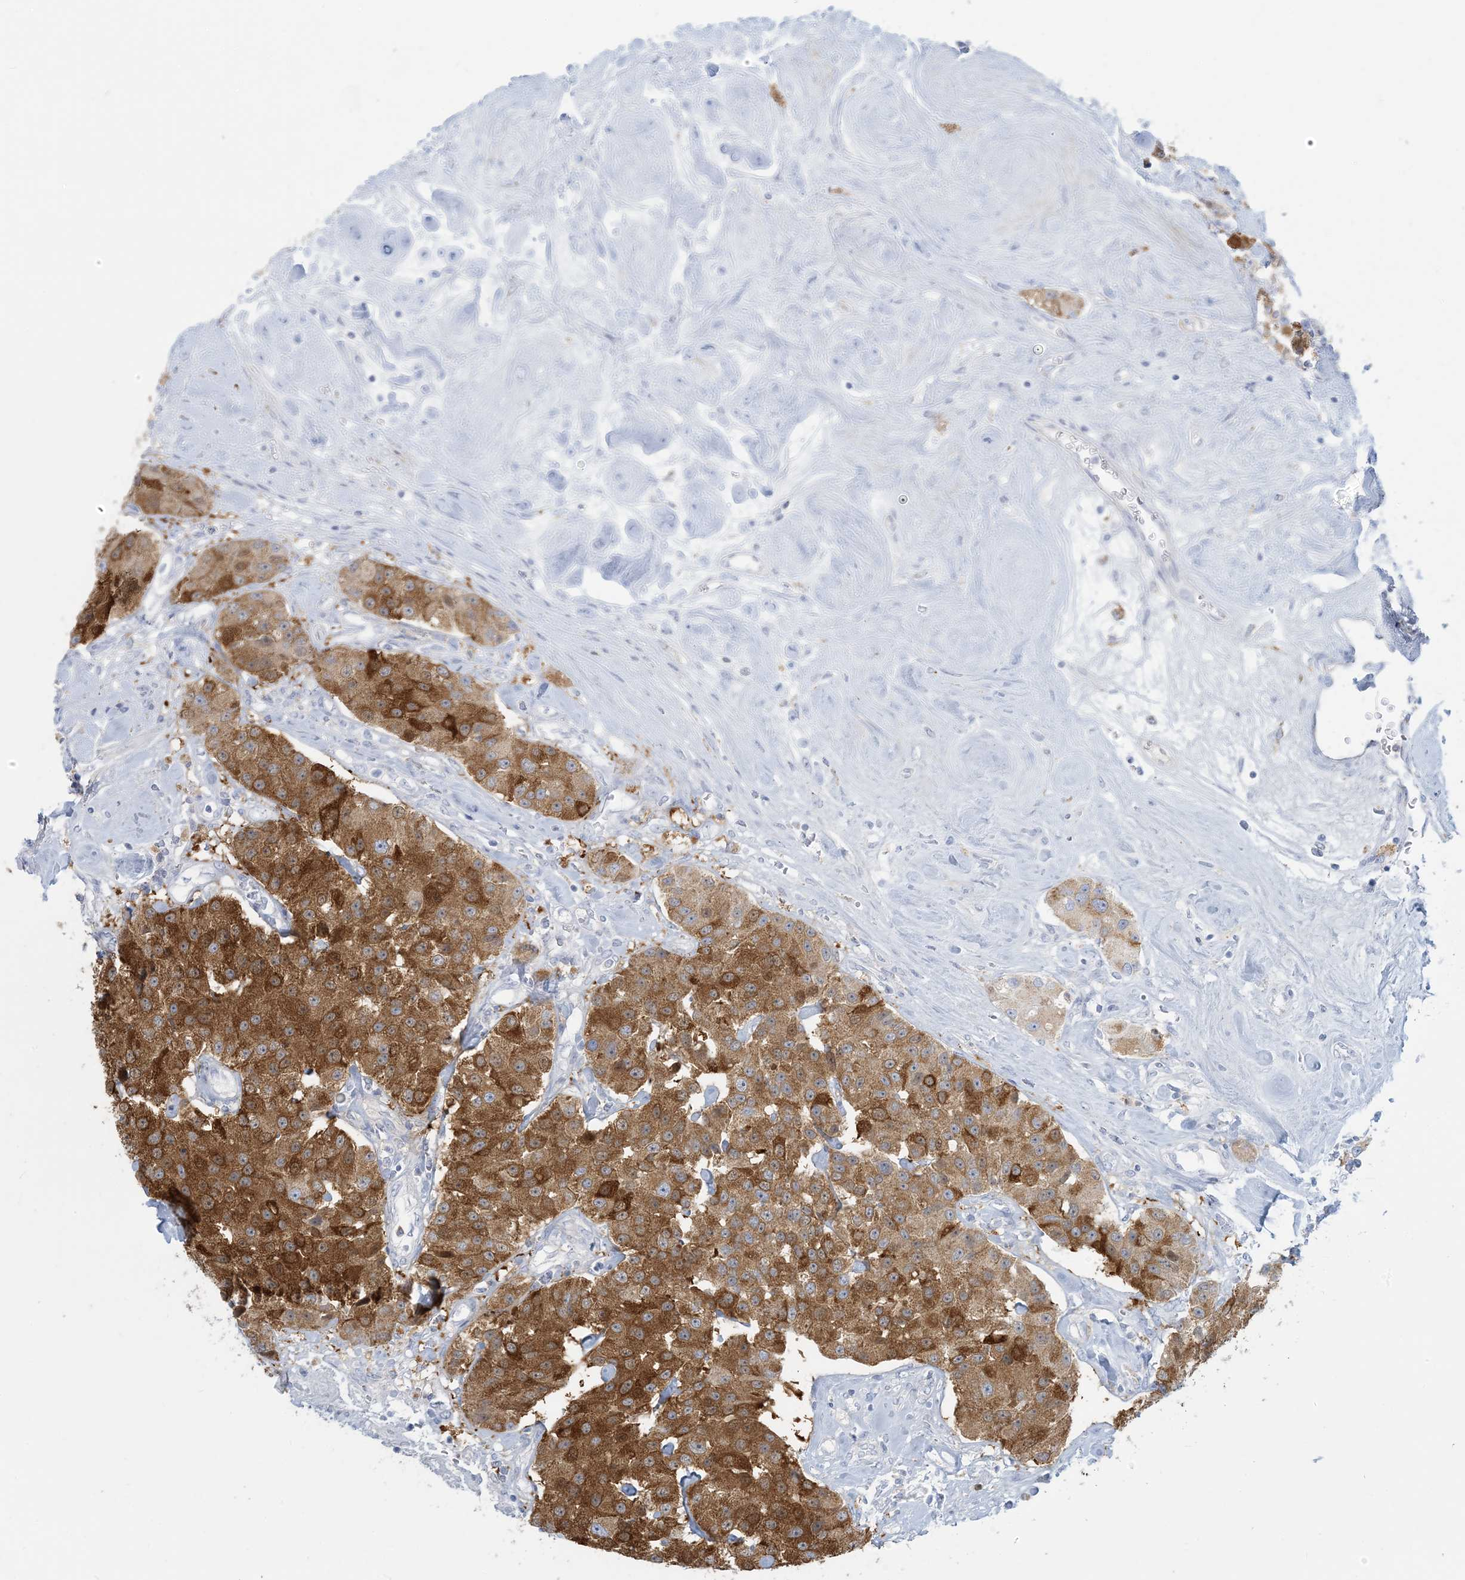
{"staining": {"intensity": "moderate", "quantity": ">75%", "location": "cytoplasmic/membranous"}, "tissue": "carcinoid", "cell_type": "Tumor cells", "image_type": "cancer", "snomed": [{"axis": "morphology", "description": "Carcinoid, malignant, NOS"}, {"axis": "topography", "description": "Pancreas"}], "caption": "Tumor cells display medium levels of moderate cytoplasmic/membranous positivity in approximately >75% of cells in carcinoid.", "gene": "ZDHHC4", "patient": {"sex": "male", "age": 41}}